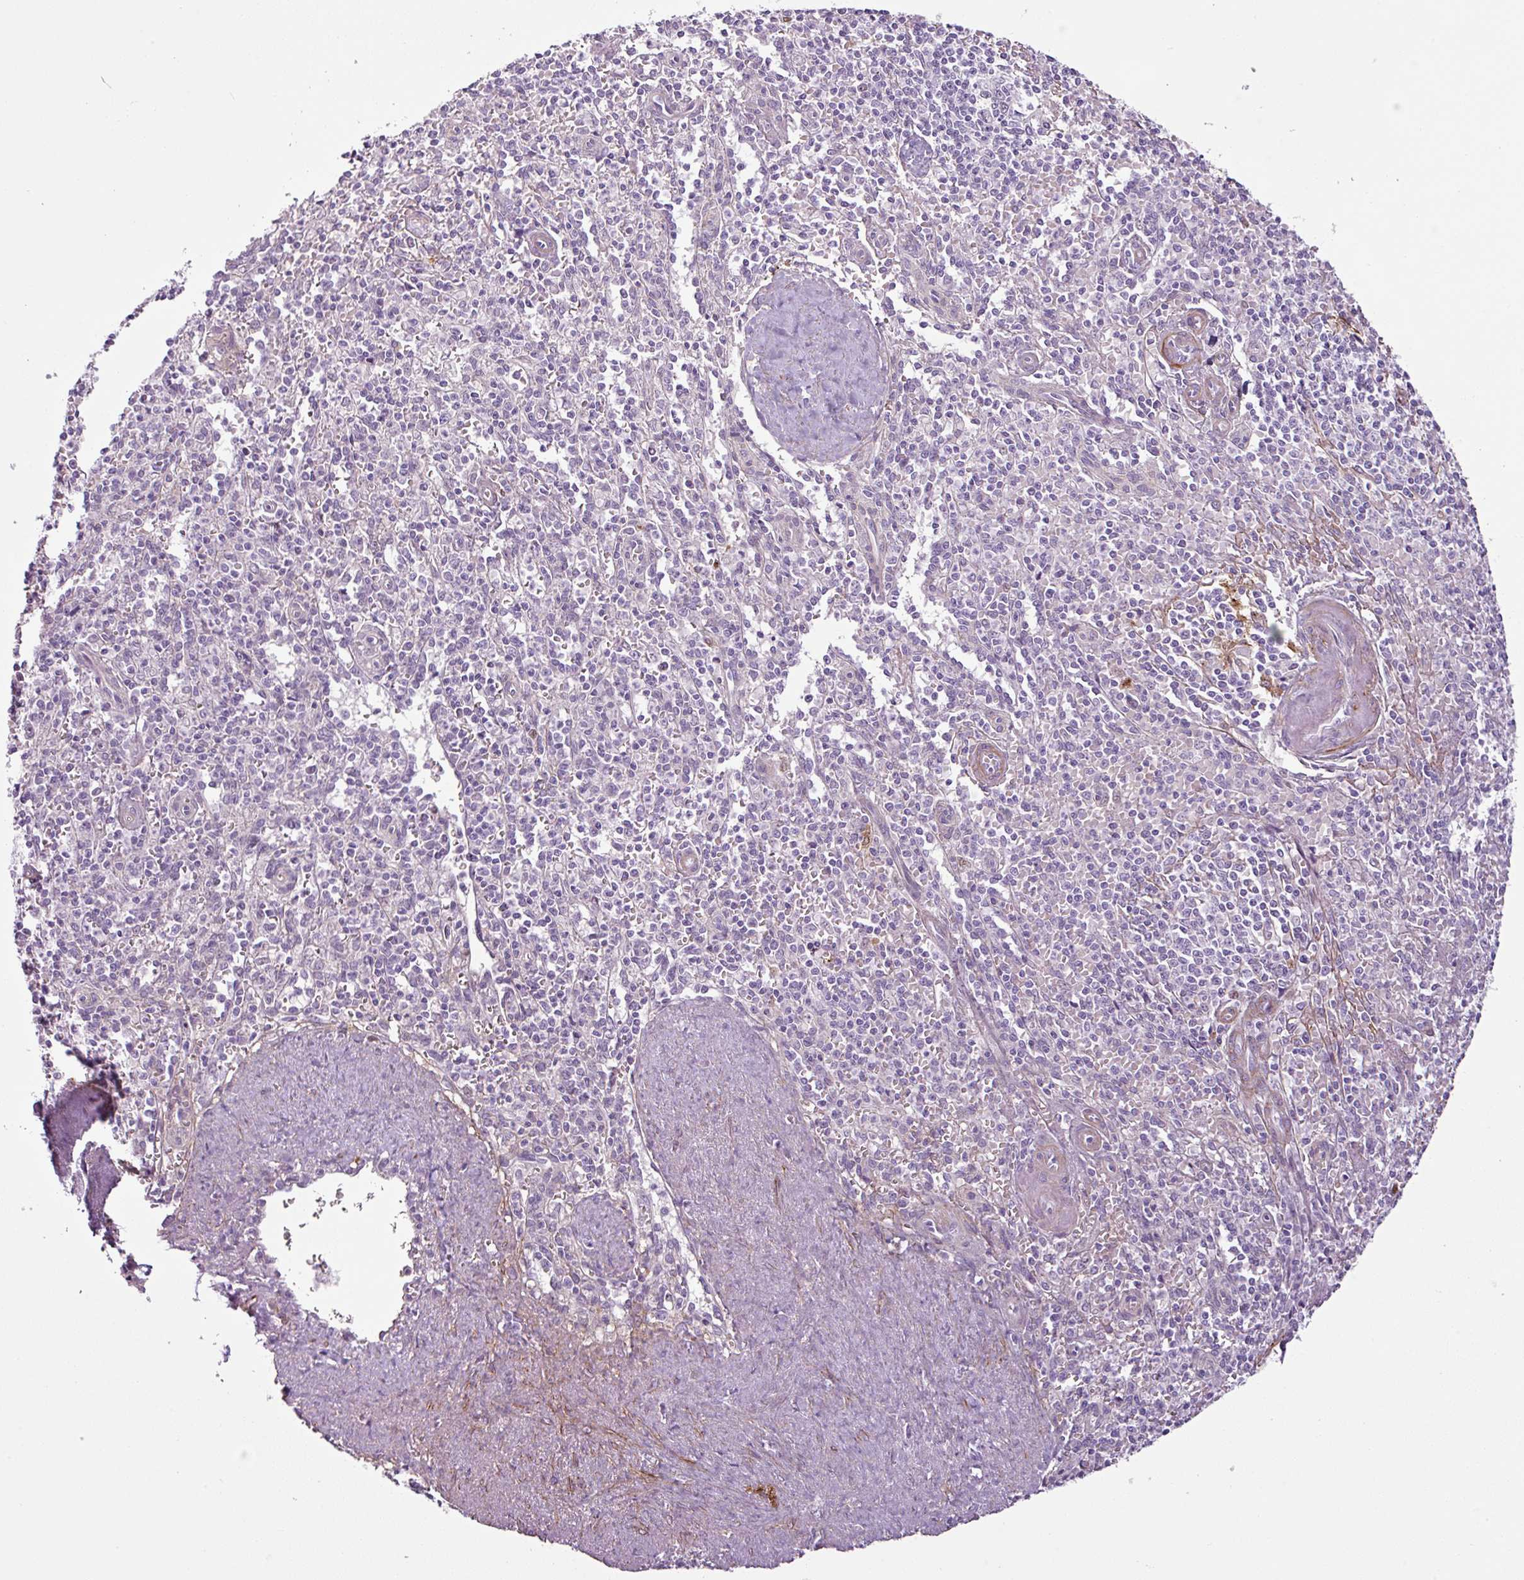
{"staining": {"intensity": "moderate", "quantity": "<25%", "location": "cytoplasmic/membranous"}, "tissue": "spleen", "cell_type": "Cells in red pulp", "image_type": "normal", "snomed": [{"axis": "morphology", "description": "Normal tissue, NOS"}, {"axis": "topography", "description": "Spleen"}], "caption": "DAB (3,3'-diaminobenzidine) immunohistochemical staining of normal human spleen exhibits moderate cytoplasmic/membranous protein expression in about <25% of cells in red pulp. The protein of interest is stained brown, and the nuclei are stained in blue (DAB (3,3'-diaminobenzidine) IHC with brightfield microscopy, high magnification).", "gene": "ATP10A", "patient": {"sex": "female", "age": 70}}